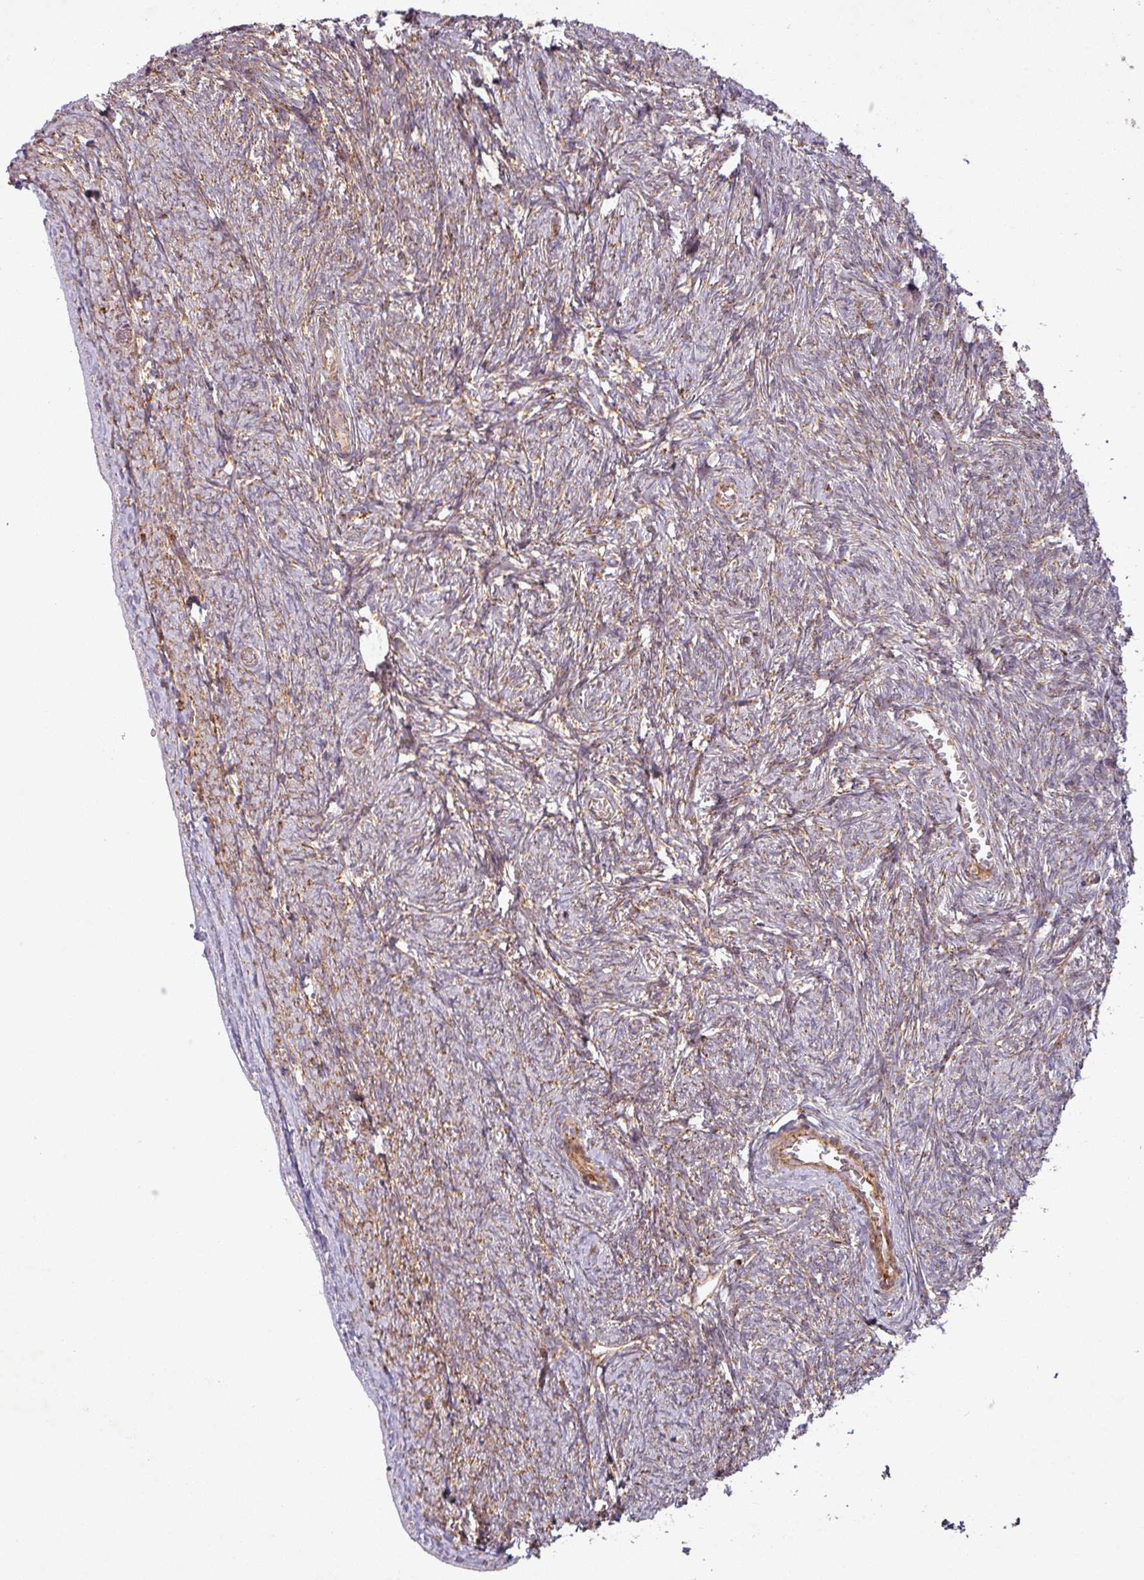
{"staining": {"intensity": "weak", "quantity": "25%-75%", "location": "cytoplasmic/membranous"}, "tissue": "ovary", "cell_type": "Ovarian stroma cells", "image_type": "normal", "snomed": [{"axis": "morphology", "description": "Normal tissue, NOS"}, {"axis": "topography", "description": "Ovary"}], "caption": "Ovary stained with immunohistochemistry displays weak cytoplasmic/membranous positivity in about 25%-75% of ovarian stroma cells. (IHC, brightfield microscopy, high magnification).", "gene": "GPD2", "patient": {"sex": "female", "age": 44}}